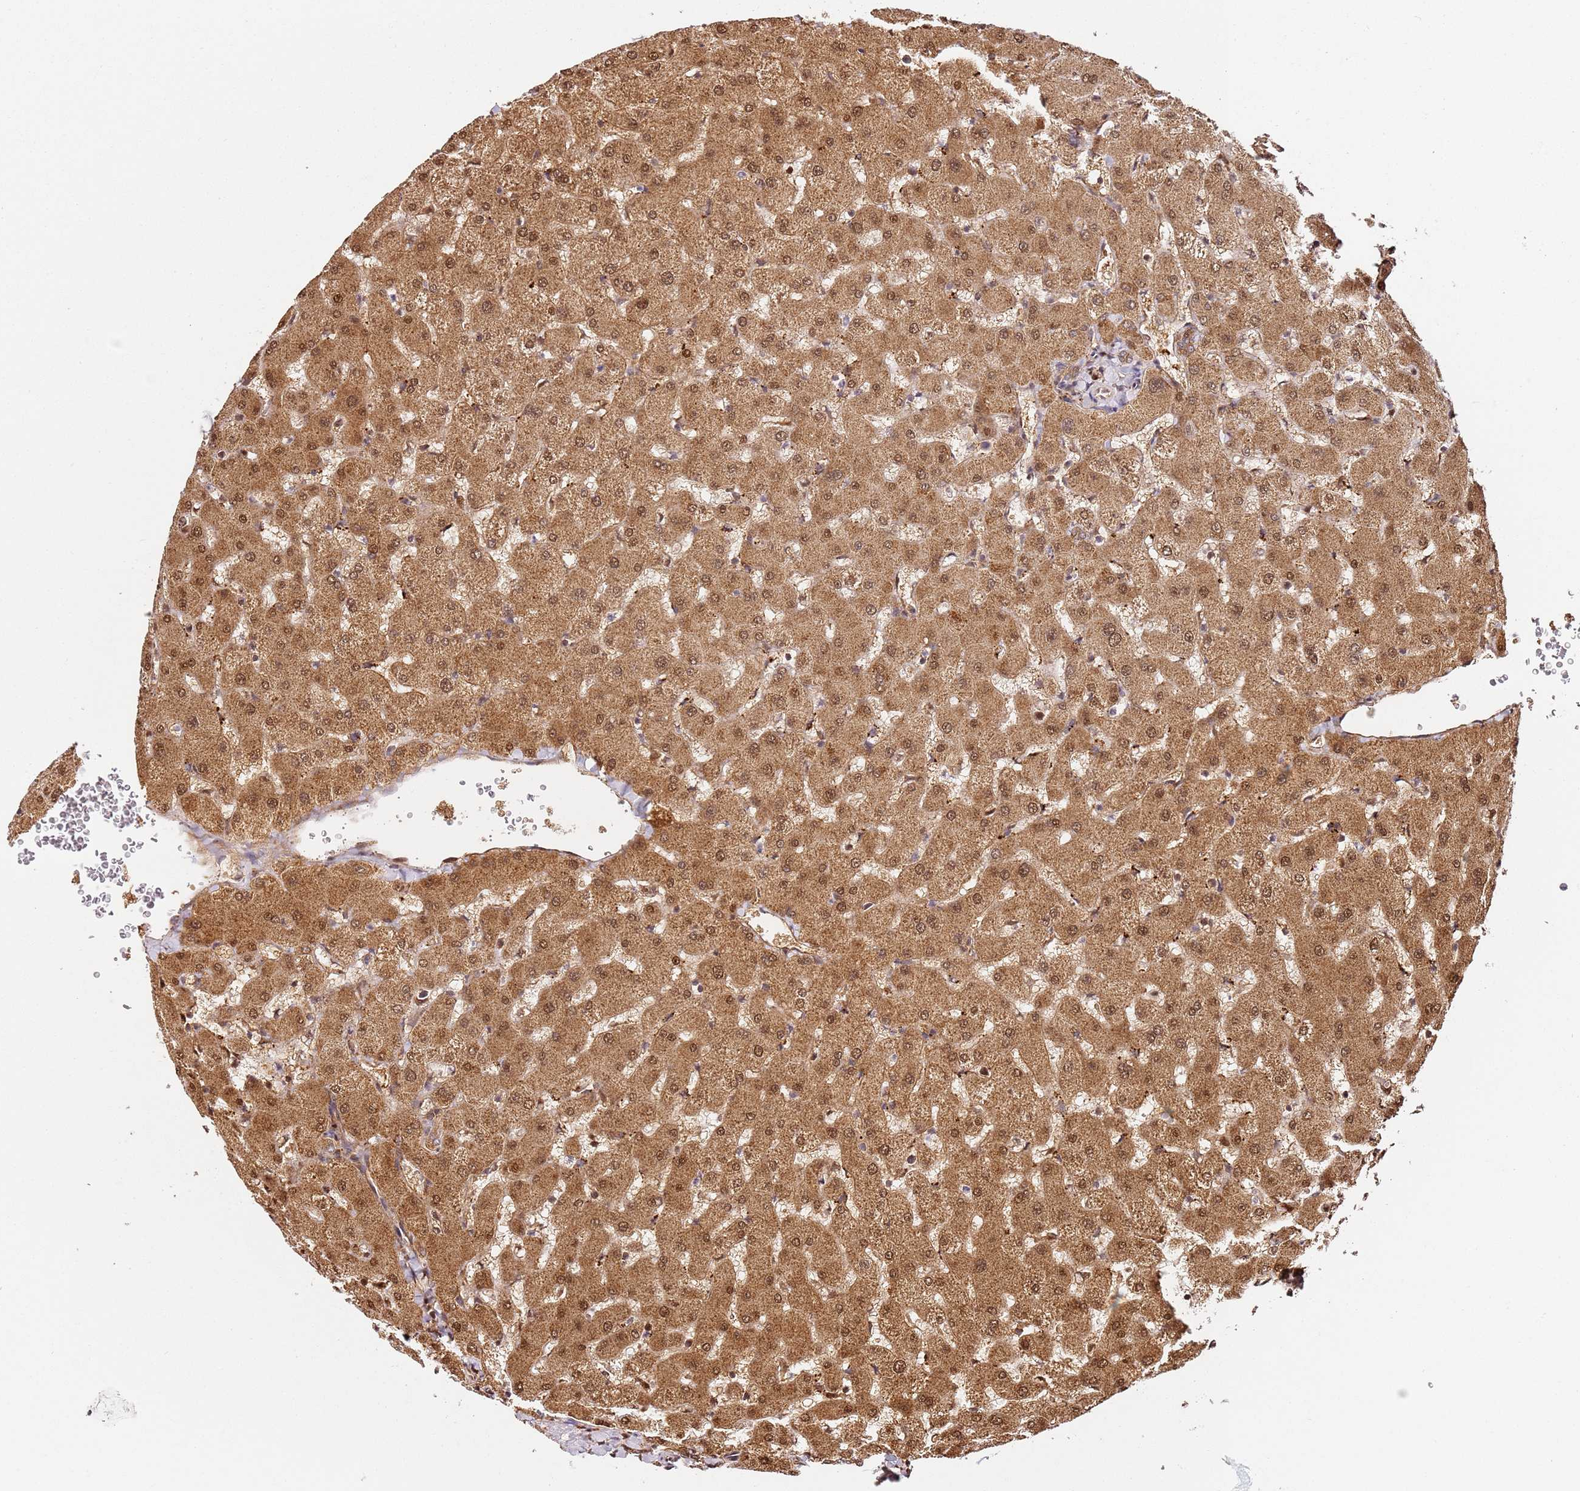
{"staining": {"intensity": "moderate", "quantity": ">75%", "location": "cytoplasmic/membranous"}, "tissue": "liver", "cell_type": "Cholangiocytes", "image_type": "normal", "snomed": [{"axis": "morphology", "description": "Normal tissue, NOS"}, {"axis": "topography", "description": "Liver"}], "caption": "Immunohistochemical staining of benign liver exhibits moderate cytoplasmic/membranous protein positivity in approximately >75% of cholangiocytes.", "gene": "SMOX", "patient": {"sex": "female", "age": 63}}